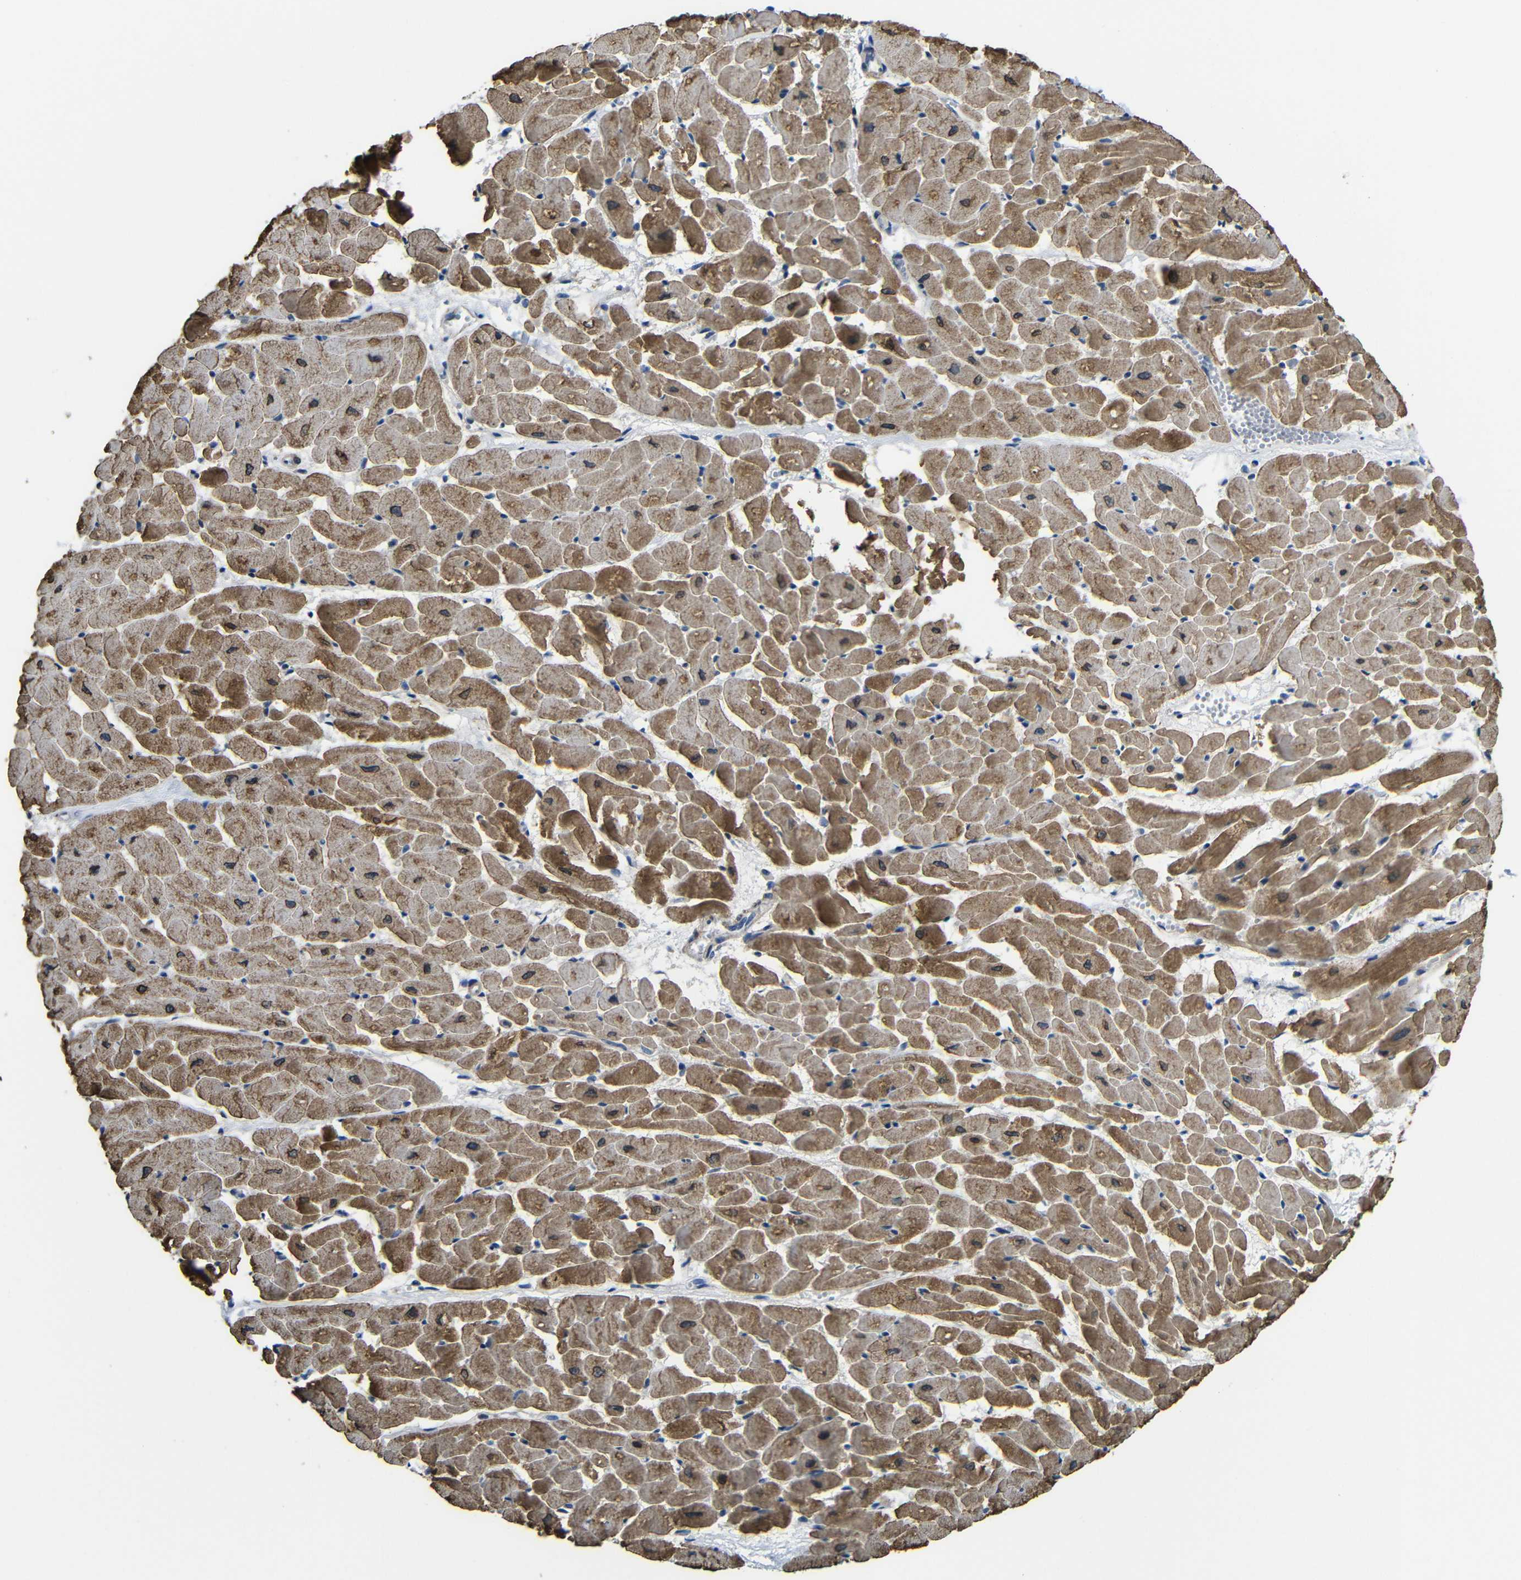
{"staining": {"intensity": "moderate", "quantity": "25%-75%", "location": "cytoplasmic/membranous,nuclear"}, "tissue": "heart muscle", "cell_type": "Cardiomyocytes", "image_type": "normal", "snomed": [{"axis": "morphology", "description": "Normal tissue, NOS"}, {"axis": "topography", "description": "Heart"}], "caption": "Cardiomyocytes reveal moderate cytoplasmic/membranous,nuclear positivity in about 25%-75% of cells in benign heart muscle.", "gene": "FAM172A", "patient": {"sex": "female", "age": 19}}